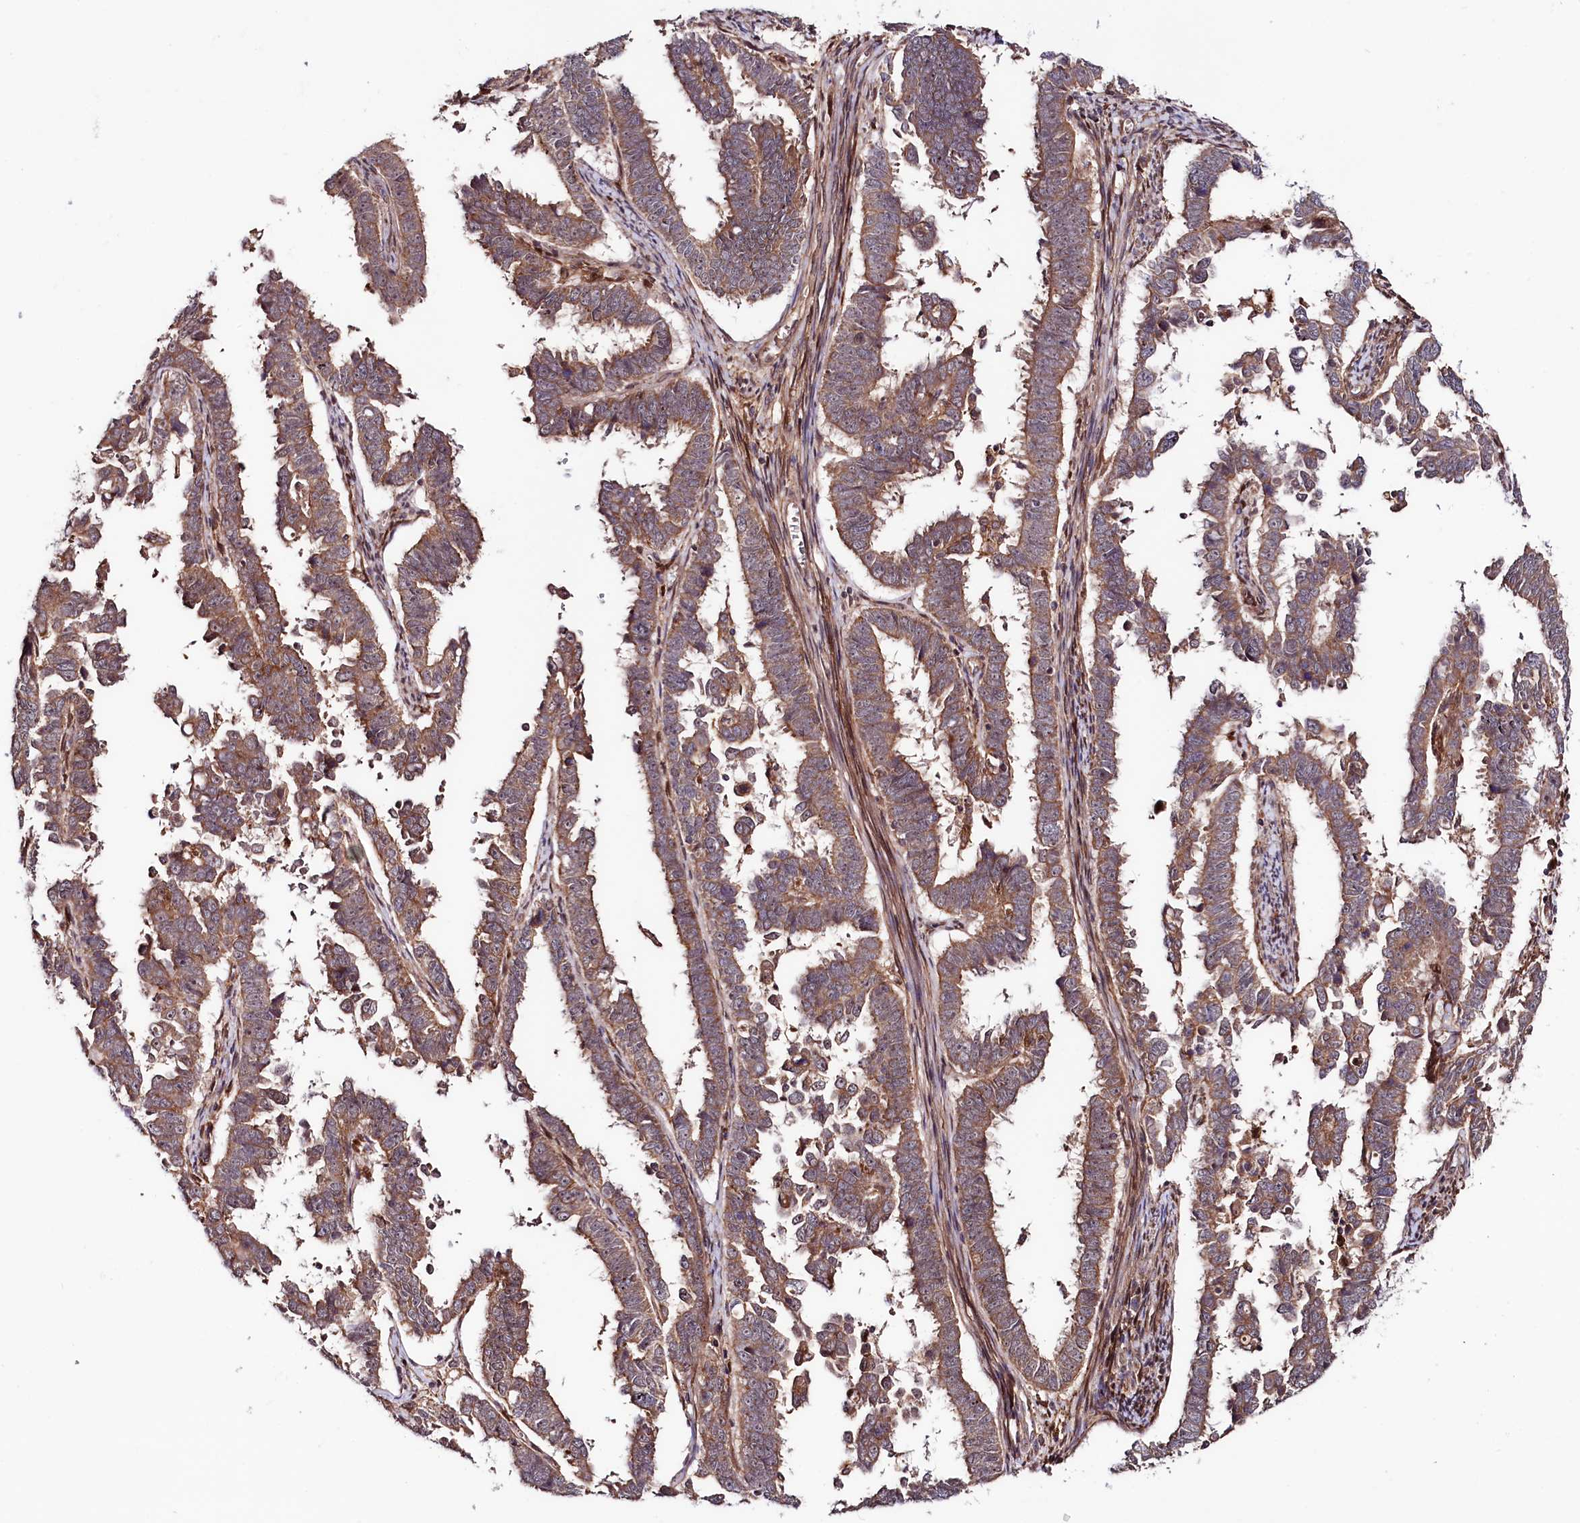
{"staining": {"intensity": "moderate", "quantity": ">75%", "location": "cytoplasmic/membranous"}, "tissue": "endometrial cancer", "cell_type": "Tumor cells", "image_type": "cancer", "snomed": [{"axis": "morphology", "description": "Adenocarcinoma, NOS"}, {"axis": "topography", "description": "Endometrium"}], "caption": "High-magnification brightfield microscopy of endometrial adenocarcinoma stained with DAB (brown) and counterstained with hematoxylin (blue). tumor cells exhibit moderate cytoplasmic/membranous staining is appreciated in approximately>75% of cells.", "gene": "NEDD1", "patient": {"sex": "female", "age": 75}}